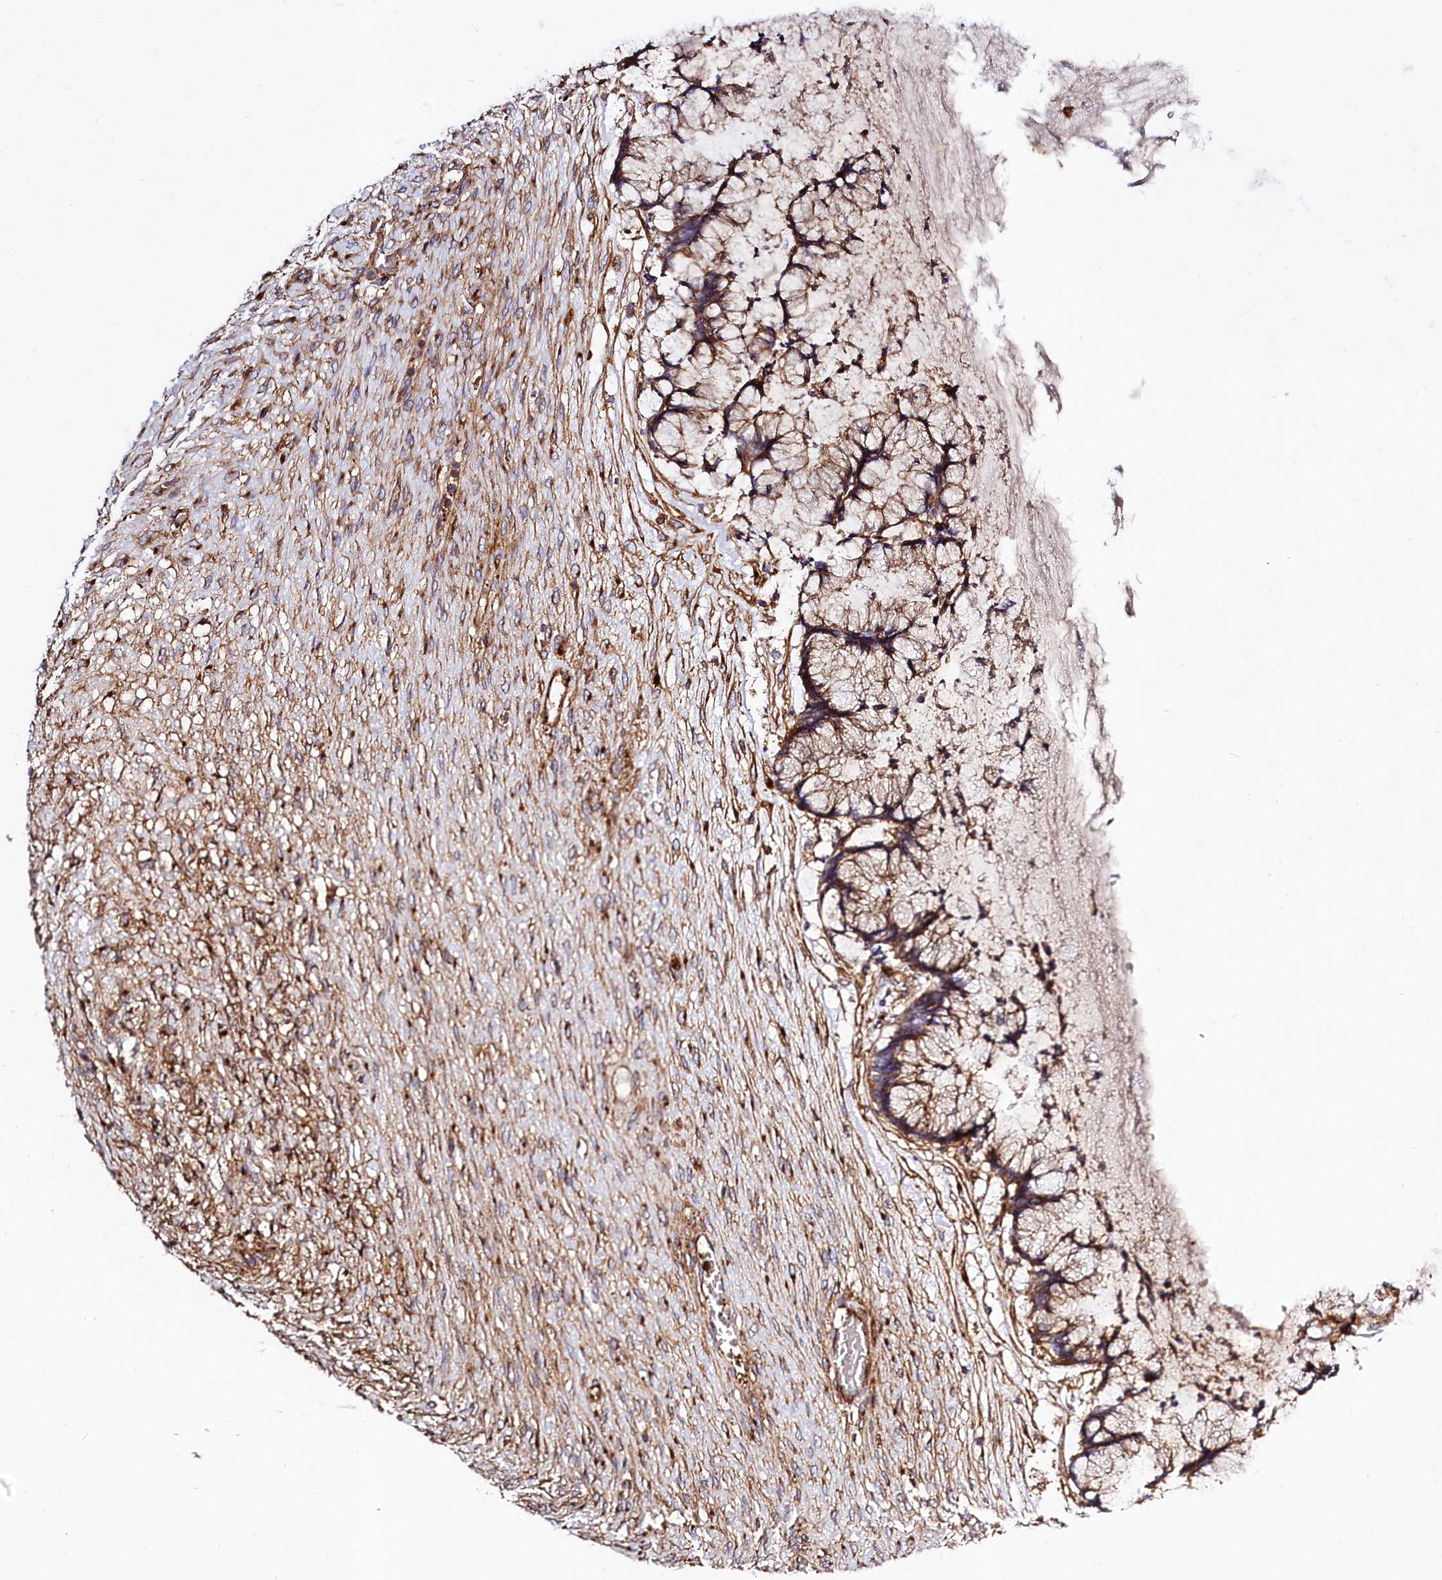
{"staining": {"intensity": "moderate", "quantity": ">75%", "location": "cytoplasmic/membranous"}, "tissue": "ovarian cancer", "cell_type": "Tumor cells", "image_type": "cancer", "snomed": [{"axis": "morphology", "description": "Cystadenocarcinoma, mucinous, NOS"}, {"axis": "topography", "description": "Ovary"}], "caption": "A brown stain shows moderate cytoplasmic/membranous expression of a protein in human ovarian cancer (mucinous cystadenocarcinoma) tumor cells. (Brightfield microscopy of DAB IHC at high magnification).", "gene": "ANO6", "patient": {"sex": "female", "age": 42}}